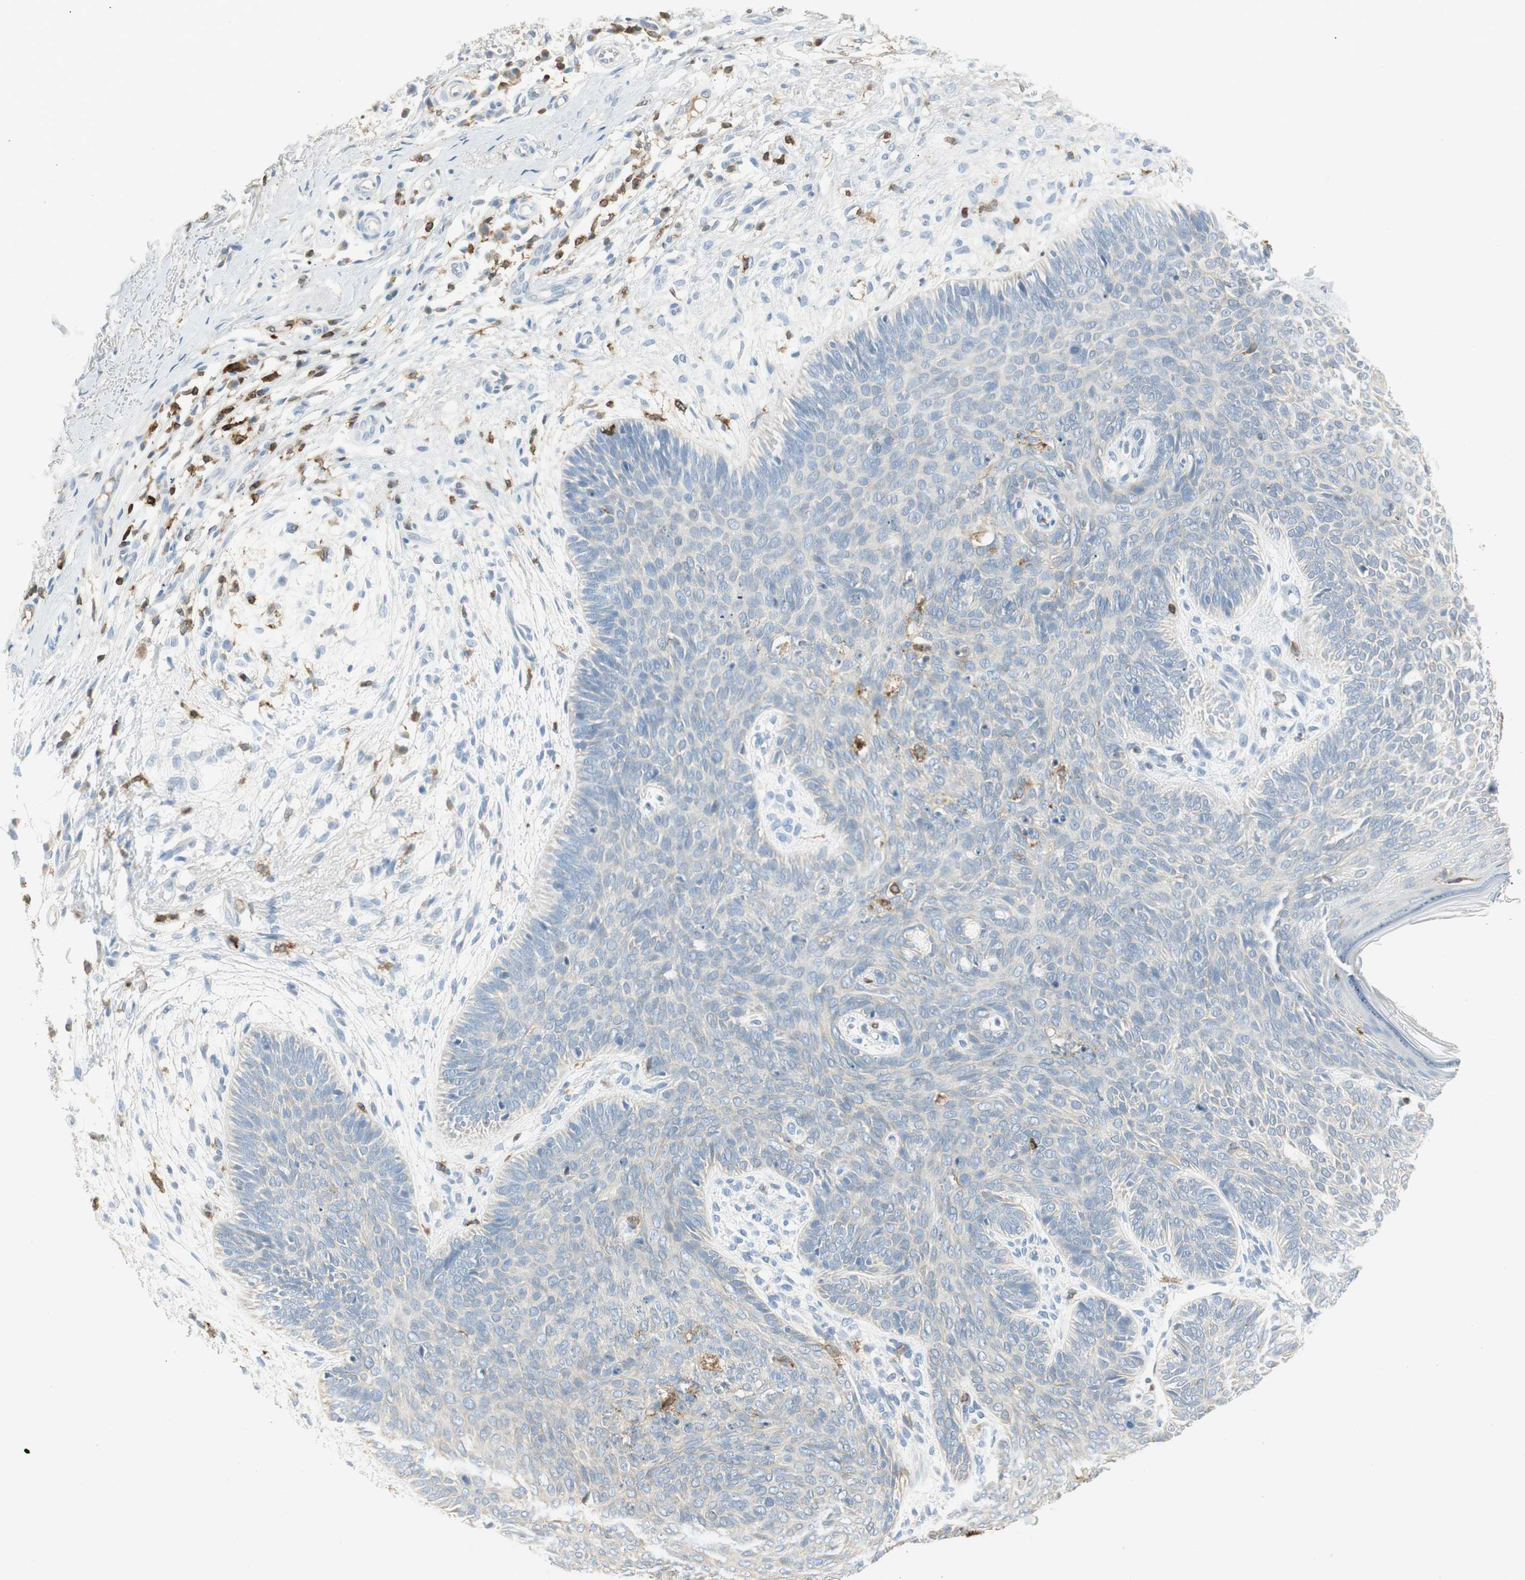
{"staining": {"intensity": "negative", "quantity": "none", "location": "none"}, "tissue": "skin cancer", "cell_type": "Tumor cells", "image_type": "cancer", "snomed": [{"axis": "morphology", "description": "Normal tissue, NOS"}, {"axis": "morphology", "description": "Basal cell carcinoma"}, {"axis": "topography", "description": "Skin"}], "caption": "High magnification brightfield microscopy of skin cancer stained with DAB (brown) and counterstained with hematoxylin (blue): tumor cells show no significant expression.", "gene": "ITGB2", "patient": {"sex": "male", "age": 52}}